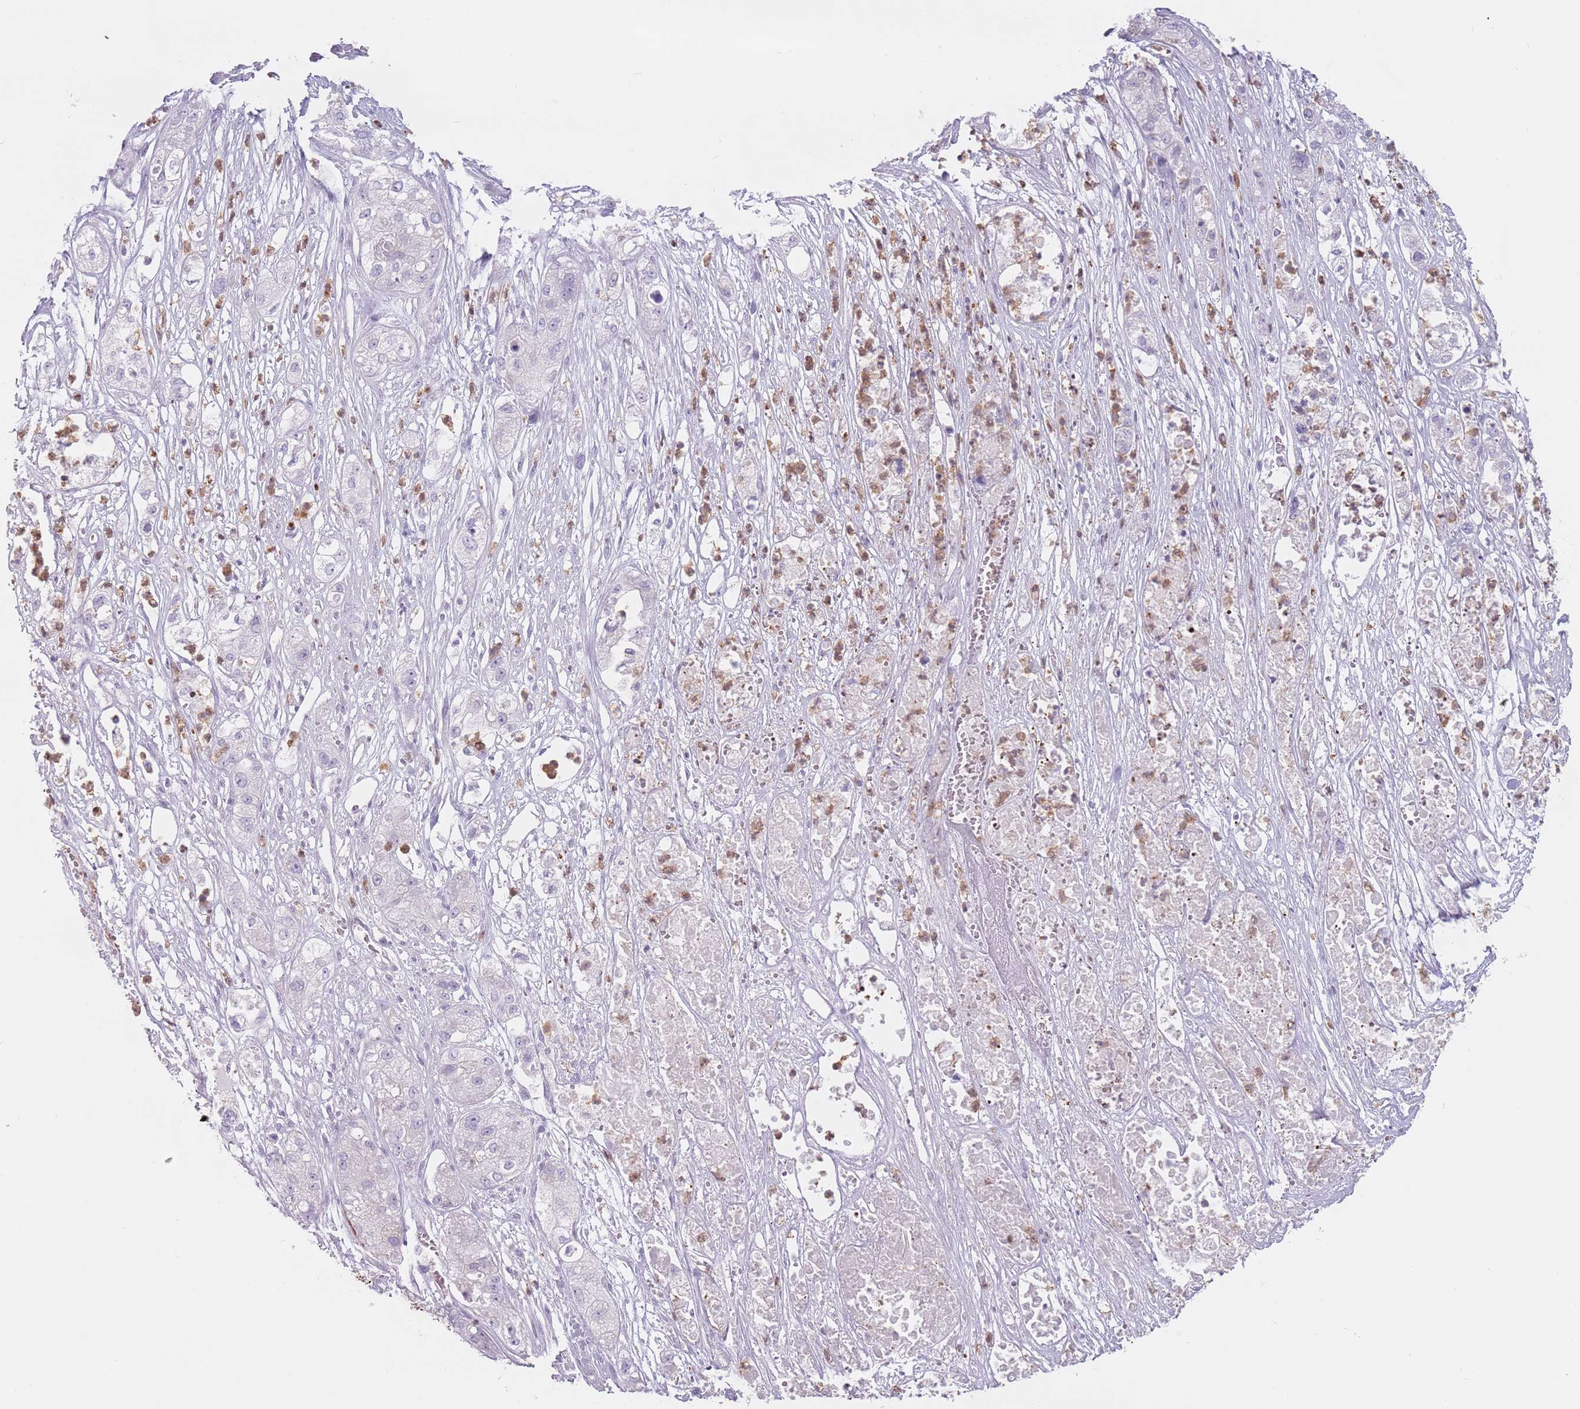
{"staining": {"intensity": "negative", "quantity": "none", "location": "none"}, "tissue": "pancreatic cancer", "cell_type": "Tumor cells", "image_type": "cancer", "snomed": [{"axis": "morphology", "description": "Adenocarcinoma, NOS"}, {"axis": "topography", "description": "Pancreas"}], "caption": "Adenocarcinoma (pancreatic) was stained to show a protein in brown. There is no significant positivity in tumor cells.", "gene": "ZNF584", "patient": {"sex": "female", "age": 78}}